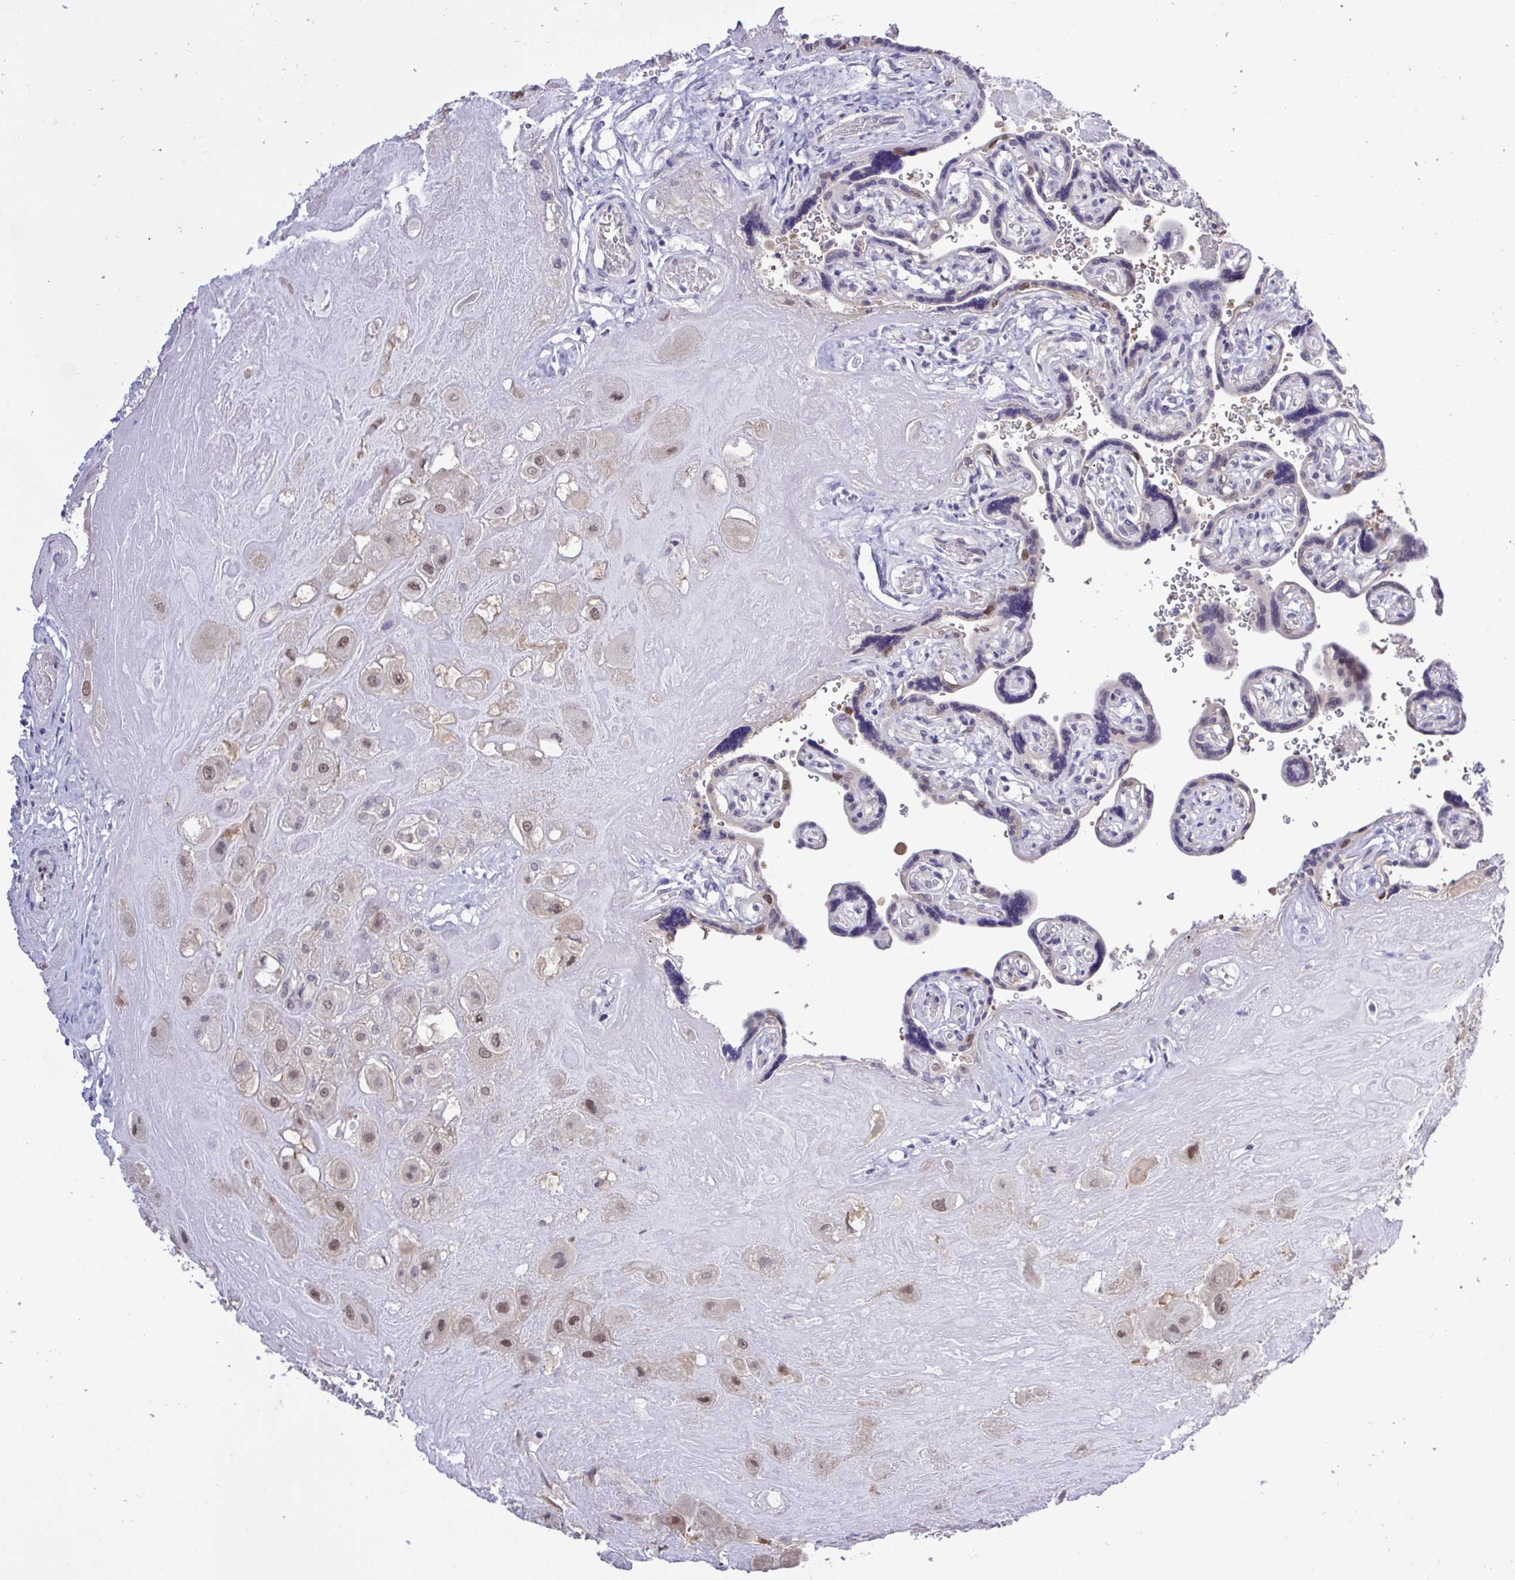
{"staining": {"intensity": "moderate", "quantity": "25%-75%", "location": "nuclear"}, "tissue": "placenta", "cell_type": "Decidual cells", "image_type": "normal", "snomed": [{"axis": "morphology", "description": "Normal tissue, NOS"}, {"axis": "topography", "description": "Placenta"}], "caption": "Protein expression by immunohistochemistry reveals moderate nuclear expression in approximately 25%-75% of decidual cells in benign placenta.", "gene": "ZNF444", "patient": {"sex": "female", "age": 32}}